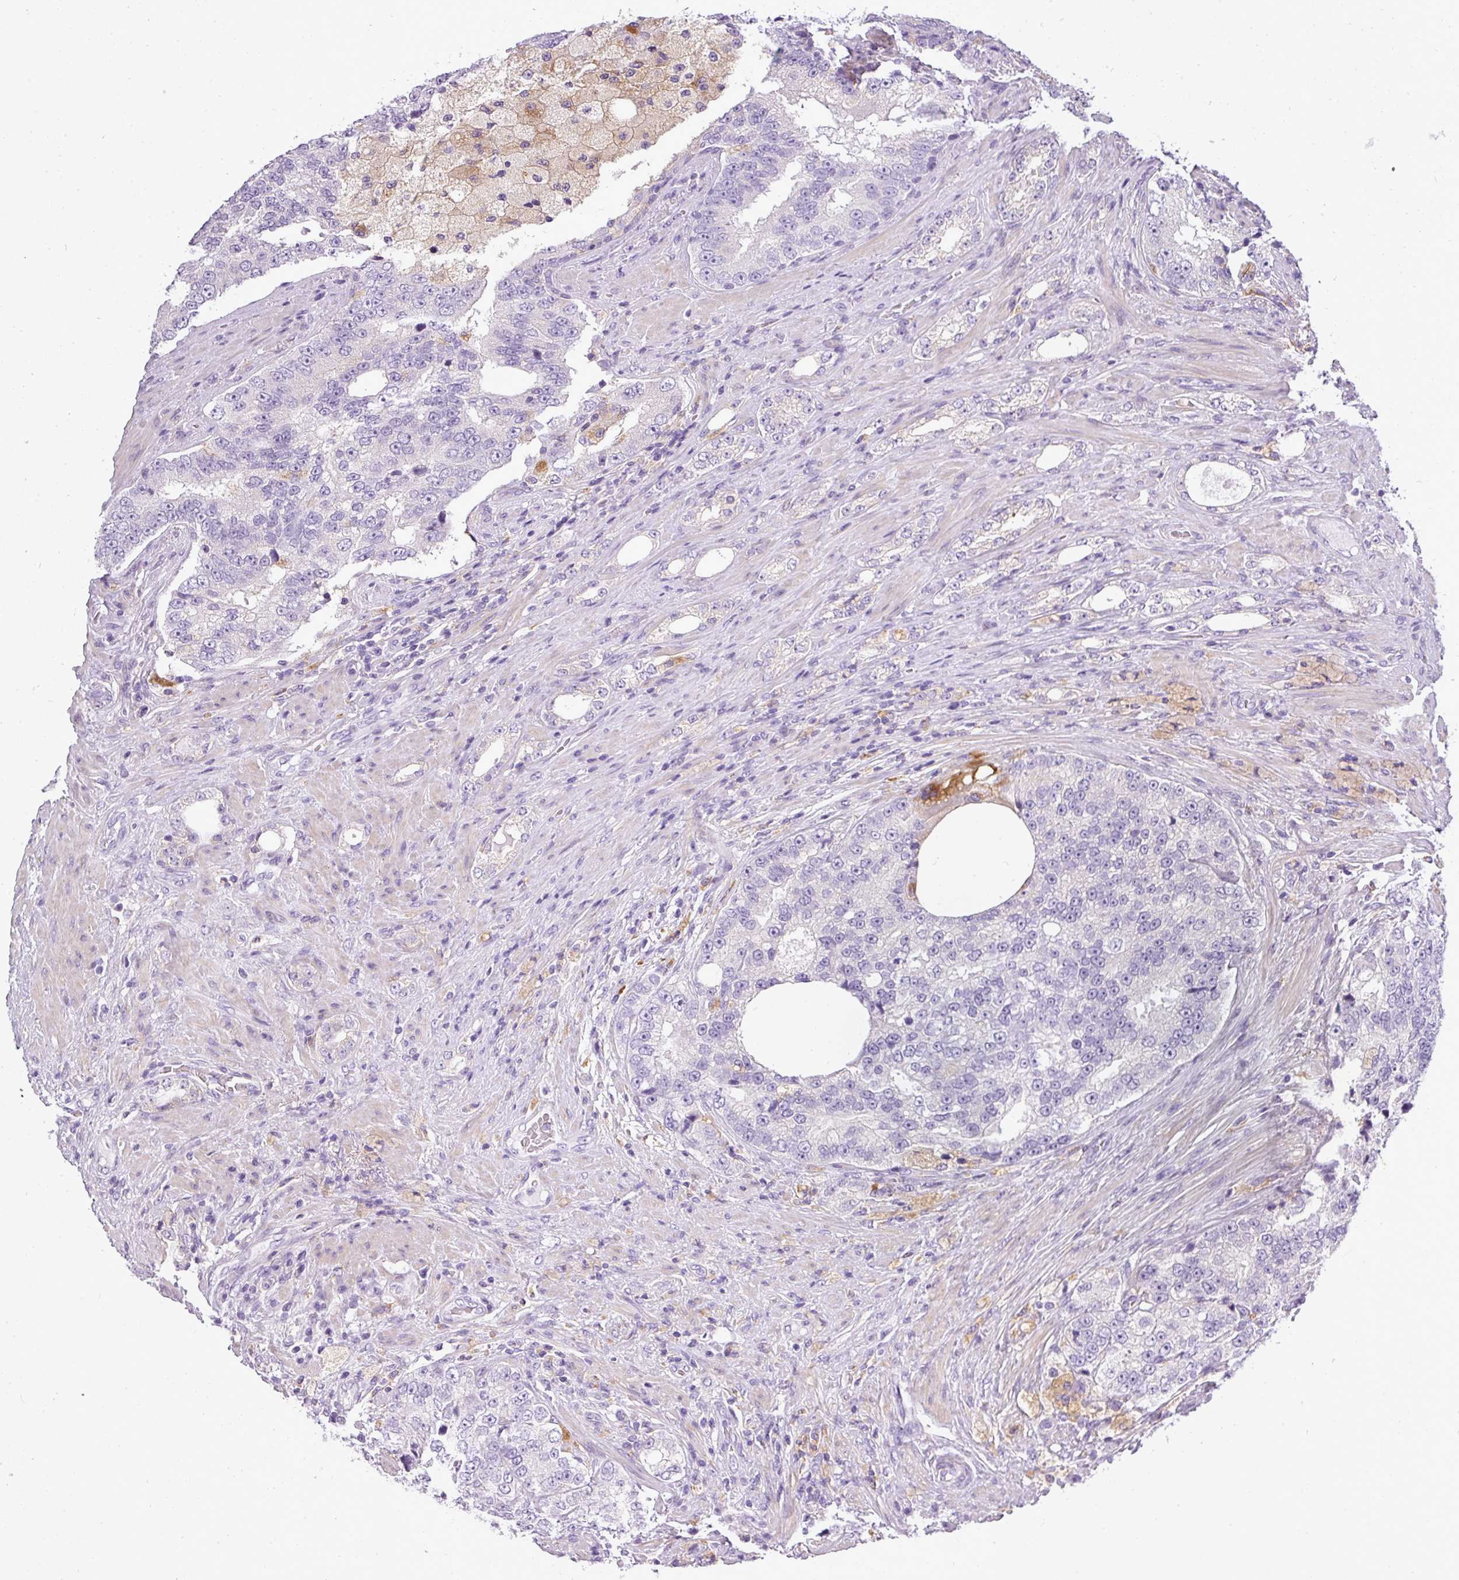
{"staining": {"intensity": "negative", "quantity": "none", "location": "none"}, "tissue": "prostate cancer", "cell_type": "Tumor cells", "image_type": "cancer", "snomed": [{"axis": "morphology", "description": "Adenocarcinoma, High grade"}, {"axis": "topography", "description": "Prostate"}], "caption": "Immunohistochemical staining of human adenocarcinoma (high-grade) (prostate) shows no significant expression in tumor cells.", "gene": "ATP6V1D", "patient": {"sex": "male", "age": 70}}